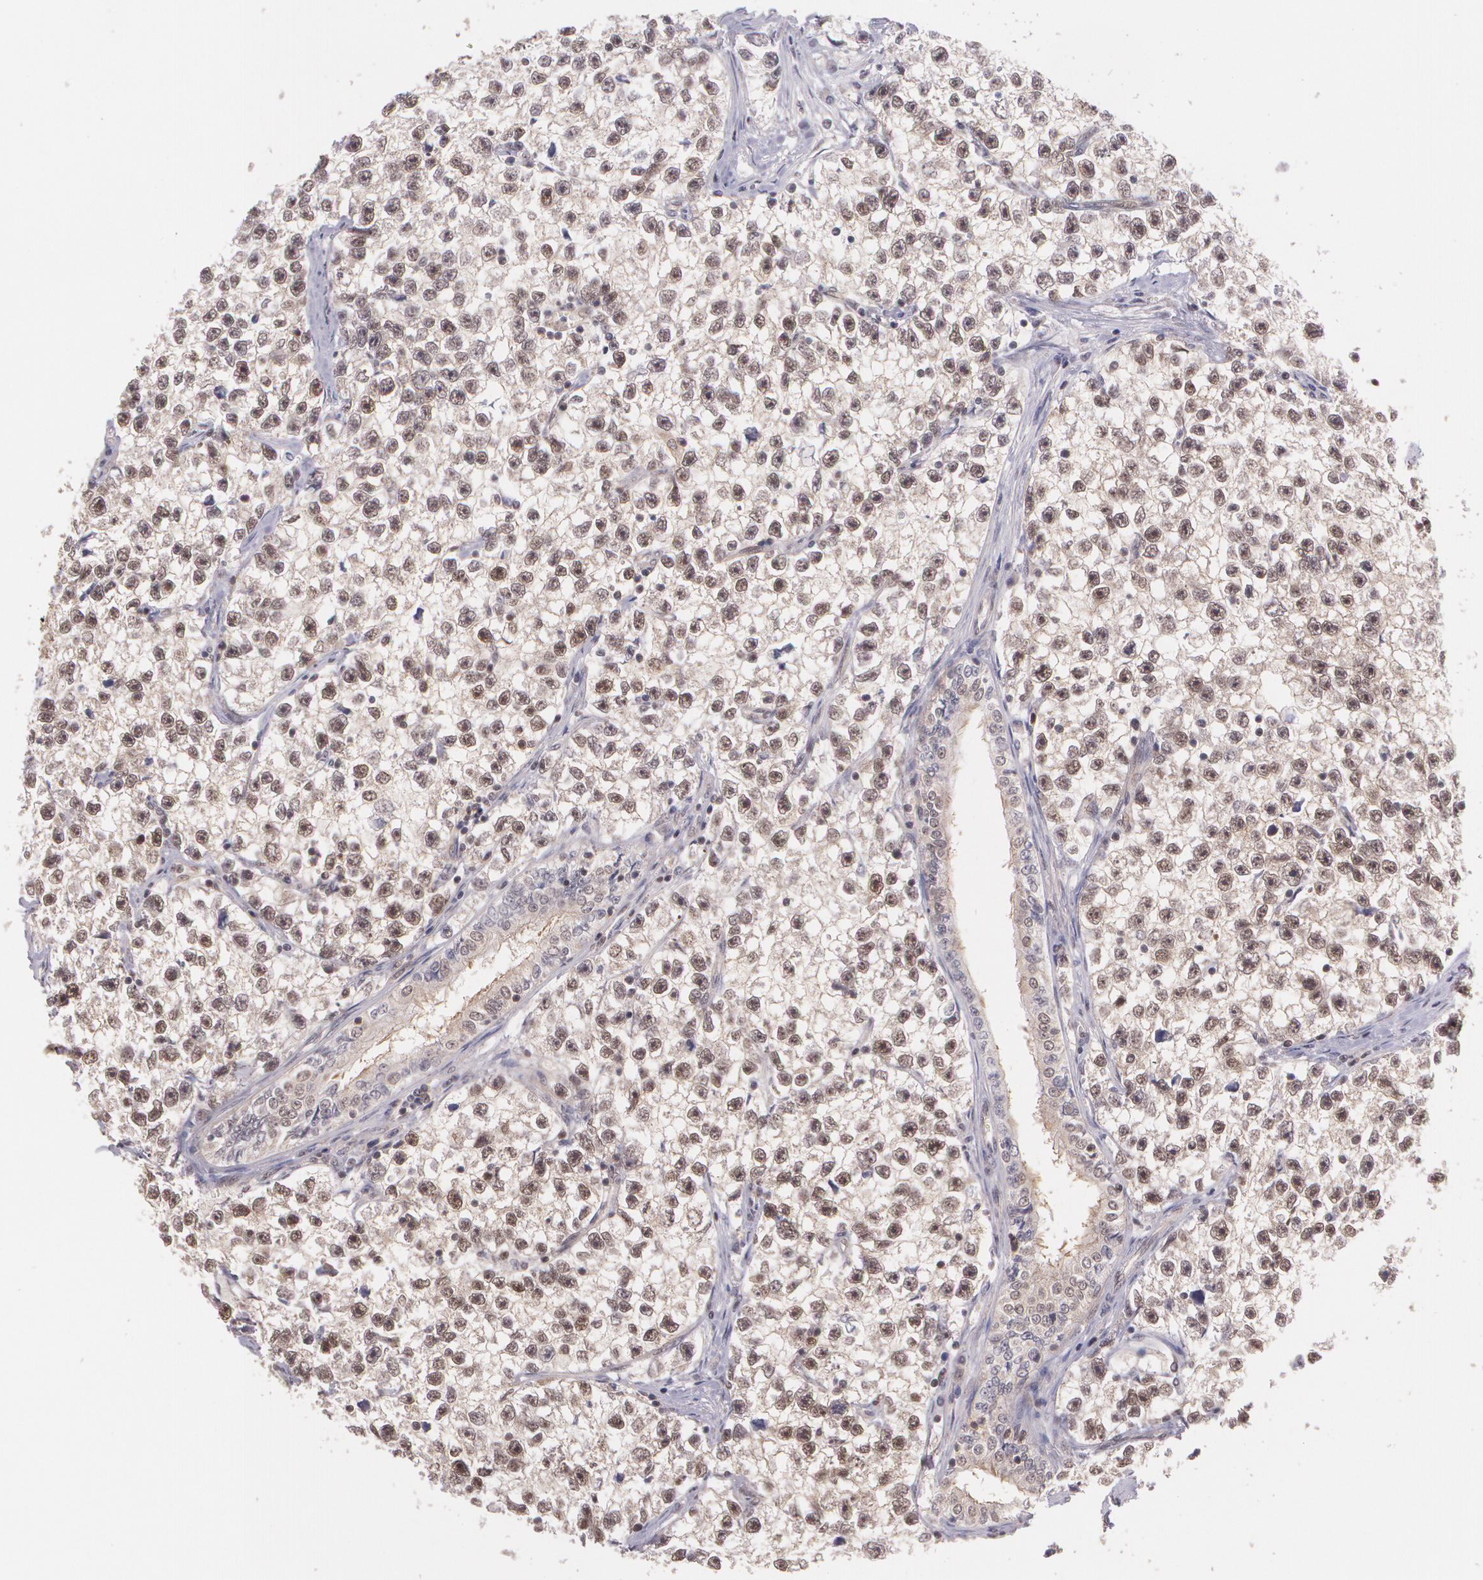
{"staining": {"intensity": "moderate", "quantity": "25%-75%", "location": "cytoplasmic/membranous,nuclear"}, "tissue": "testis cancer", "cell_type": "Tumor cells", "image_type": "cancer", "snomed": [{"axis": "morphology", "description": "Seminoma, NOS"}, {"axis": "morphology", "description": "Carcinoma, Embryonal, NOS"}, {"axis": "topography", "description": "Testis"}], "caption": "Testis cancer stained for a protein displays moderate cytoplasmic/membranous and nuclear positivity in tumor cells.", "gene": "CUL2", "patient": {"sex": "male", "age": 30}}